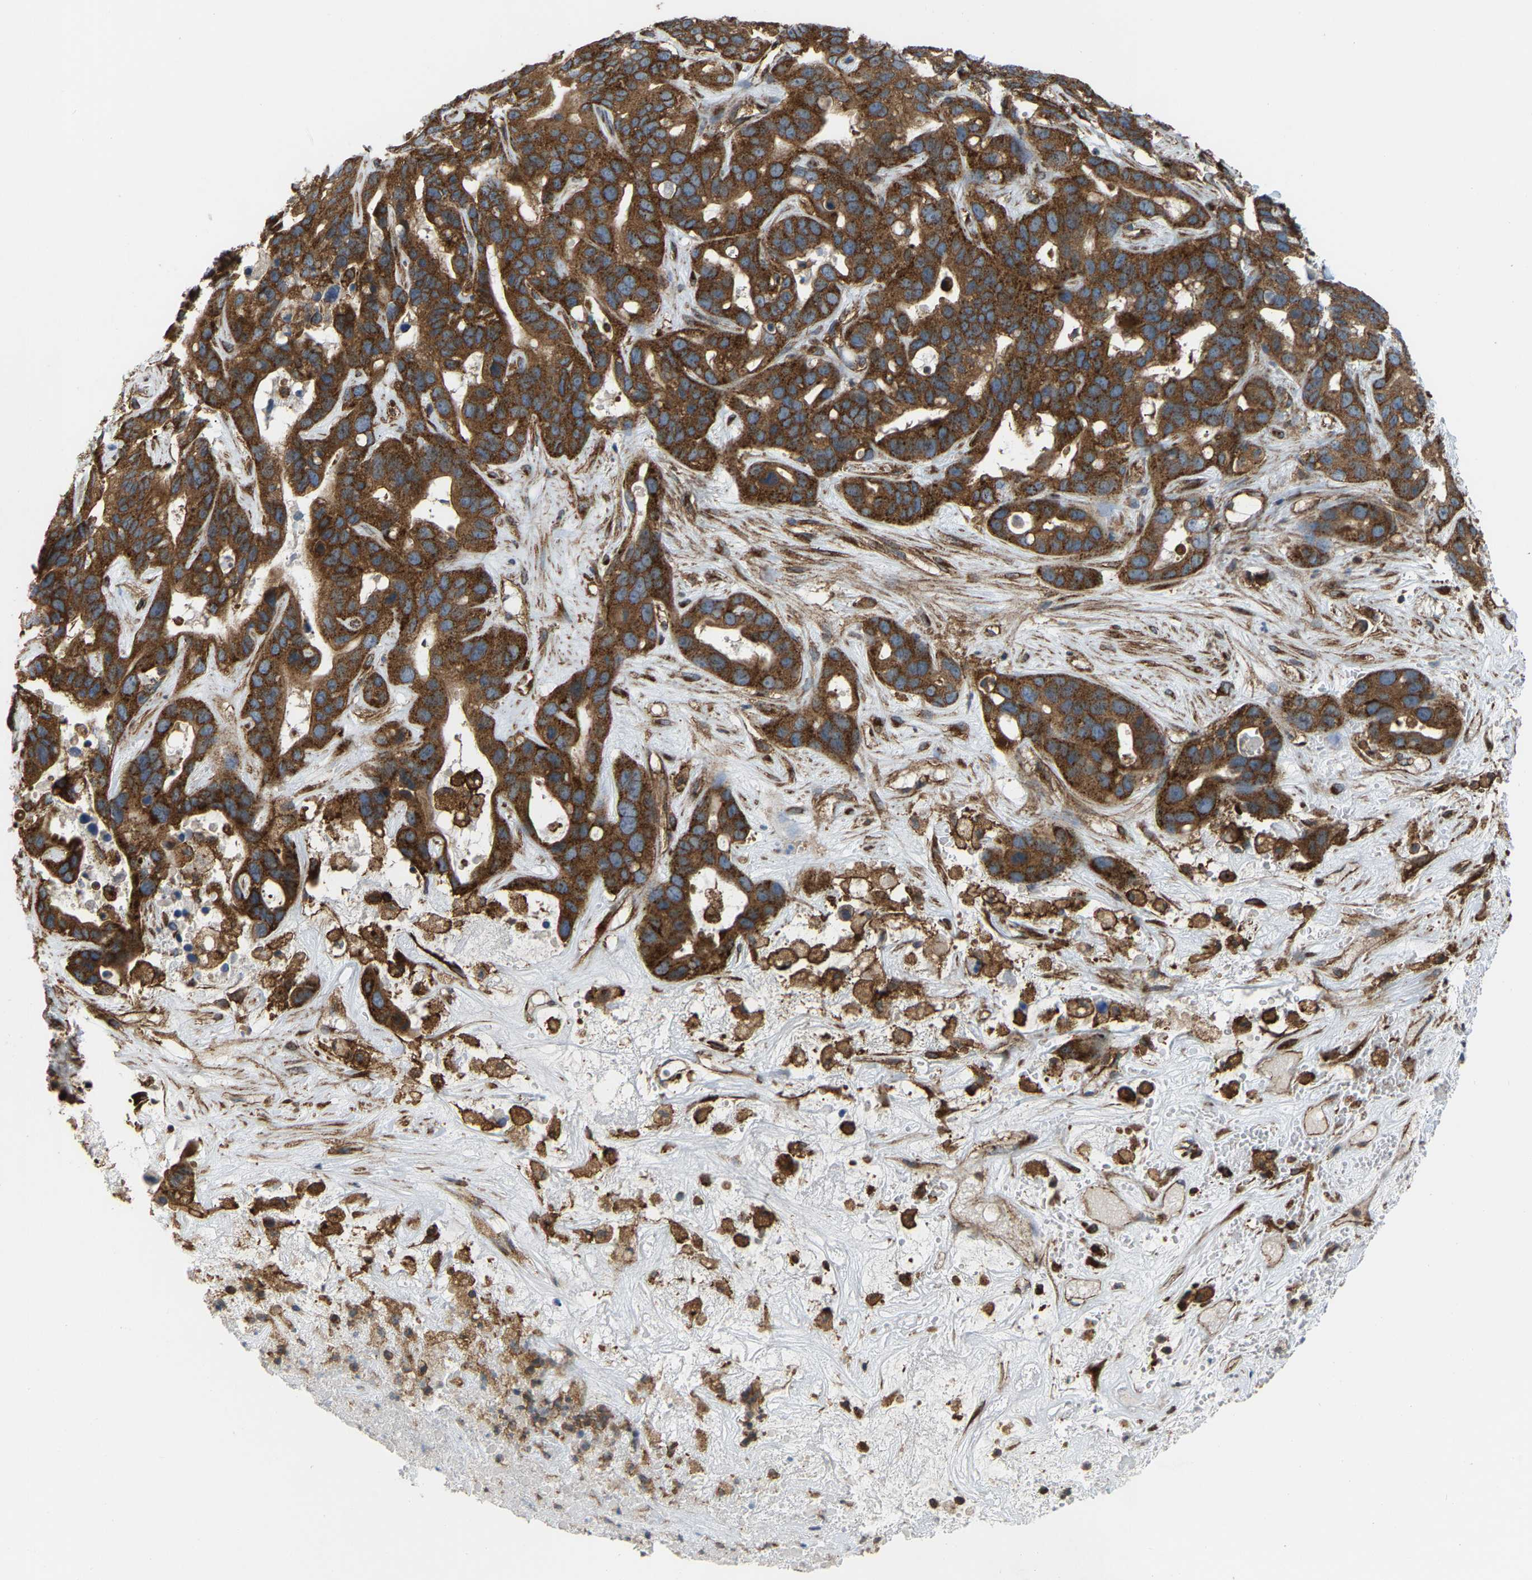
{"staining": {"intensity": "strong", "quantity": ">75%", "location": "cytoplasmic/membranous"}, "tissue": "liver cancer", "cell_type": "Tumor cells", "image_type": "cancer", "snomed": [{"axis": "morphology", "description": "Cholangiocarcinoma"}, {"axis": "topography", "description": "Liver"}], "caption": "Immunohistochemical staining of human liver cholangiocarcinoma shows high levels of strong cytoplasmic/membranous staining in about >75% of tumor cells.", "gene": "PICALM", "patient": {"sex": "female", "age": 65}}